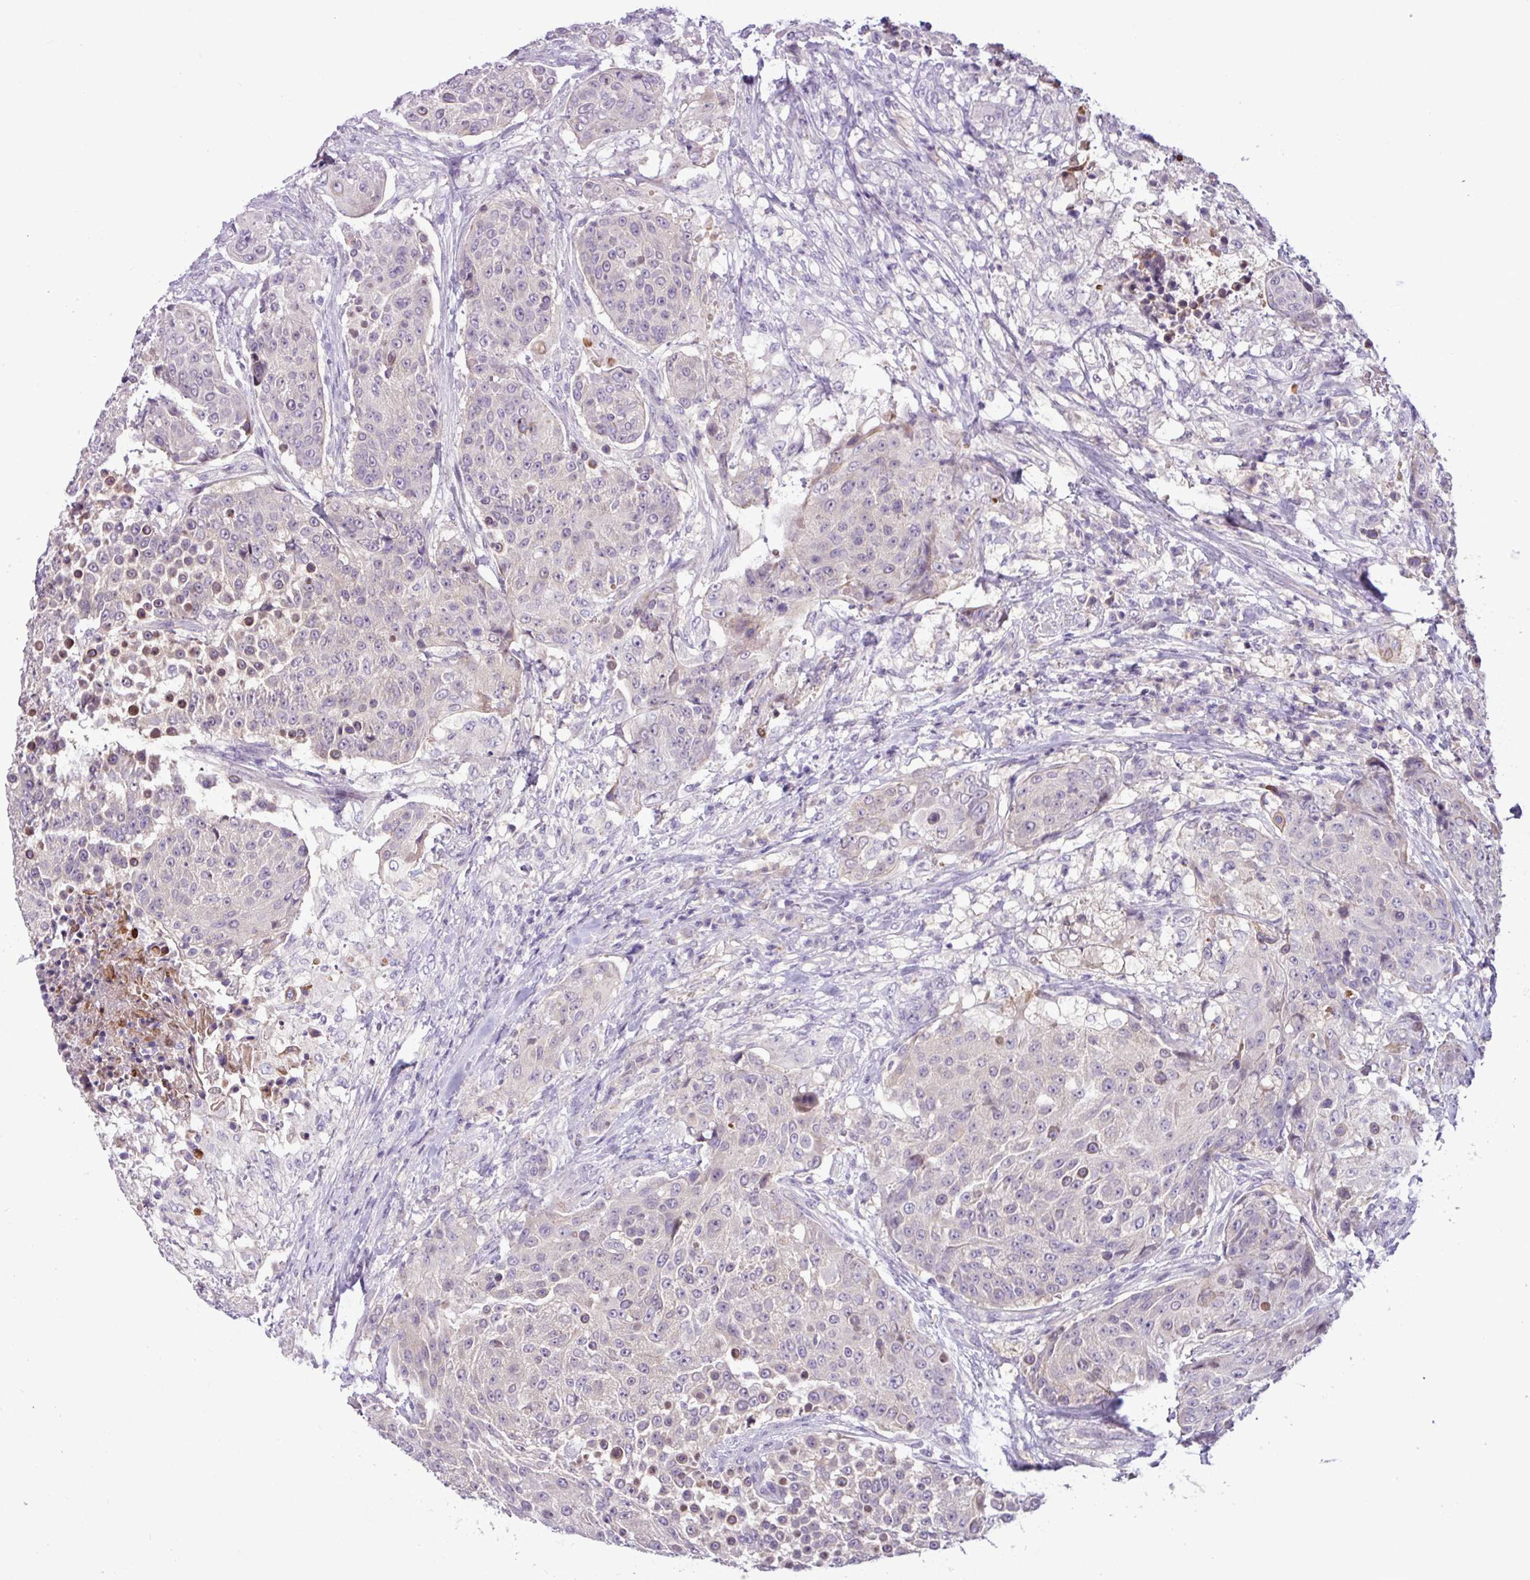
{"staining": {"intensity": "negative", "quantity": "none", "location": "none"}, "tissue": "urothelial cancer", "cell_type": "Tumor cells", "image_type": "cancer", "snomed": [{"axis": "morphology", "description": "Urothelial carcinoma, High grade"}, {"axis": "topography", "description": "Urinary bladder"}], "caption": "An immunohistochemistry histopathology image of high-grade urothelial carcinoma is shown. There is no staining in tumor cells of high-grade urothelial carcinoma.", "gene": "PNLDC1", "patient": {"sex": "female", "age": 63}}